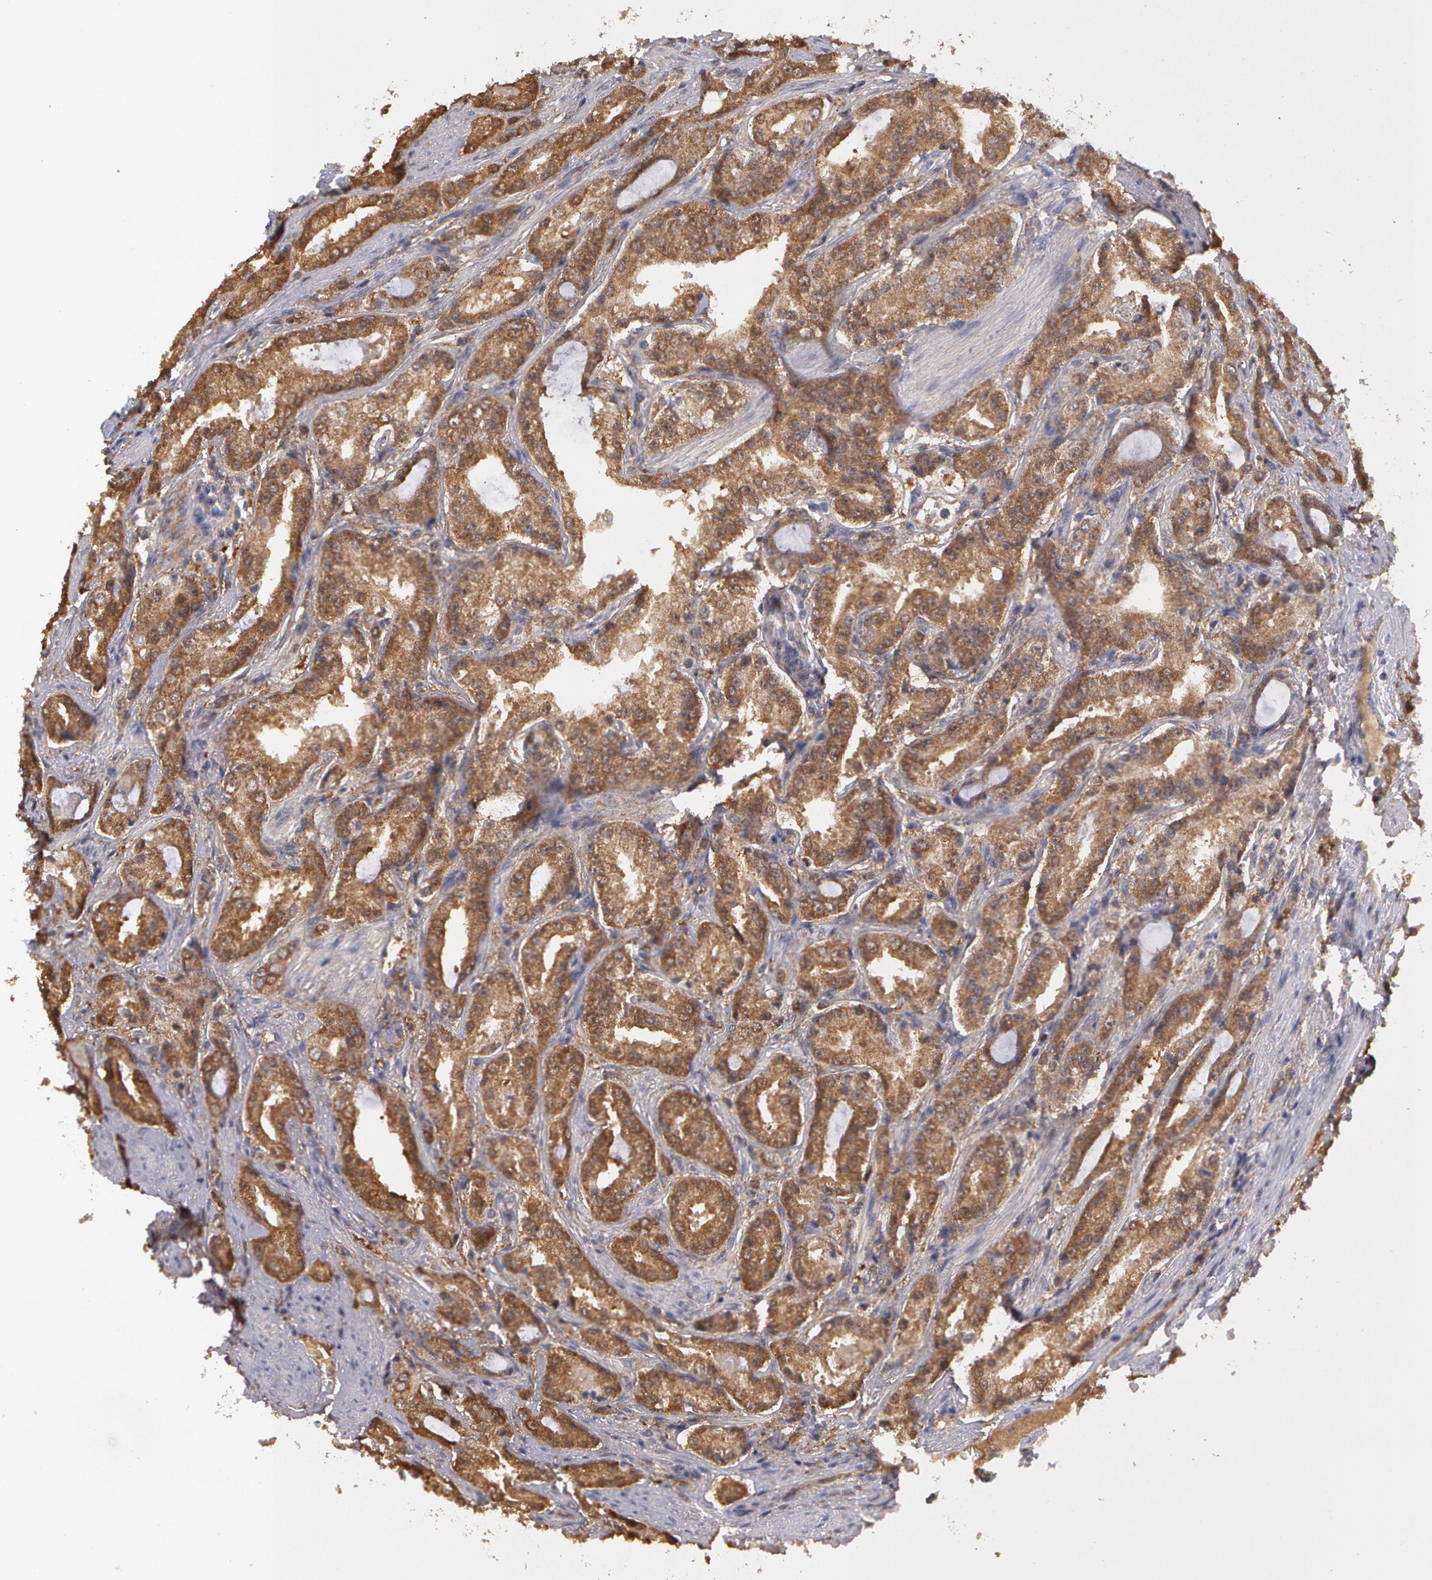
{"staining": {"intensity": "strong", "quantity": ">75%", "location": "cytoplasmic/membranous"}, "tissue": "prostate cancer", "cell_type": "Tumor cells", "image_type": "cancer", "snomed": [{"axis": "morphology", "description": "Adenocarcinoma, Medium grade"}, {"axis": "topography", "description": "Prostate"}], "caption": "A brown stain shows strong cytoplasmic/membranous positivity of a protein in human prostate cancer tumor cells.", "gene": "MPST", "patient": {"sex": "male", "age": 72}}